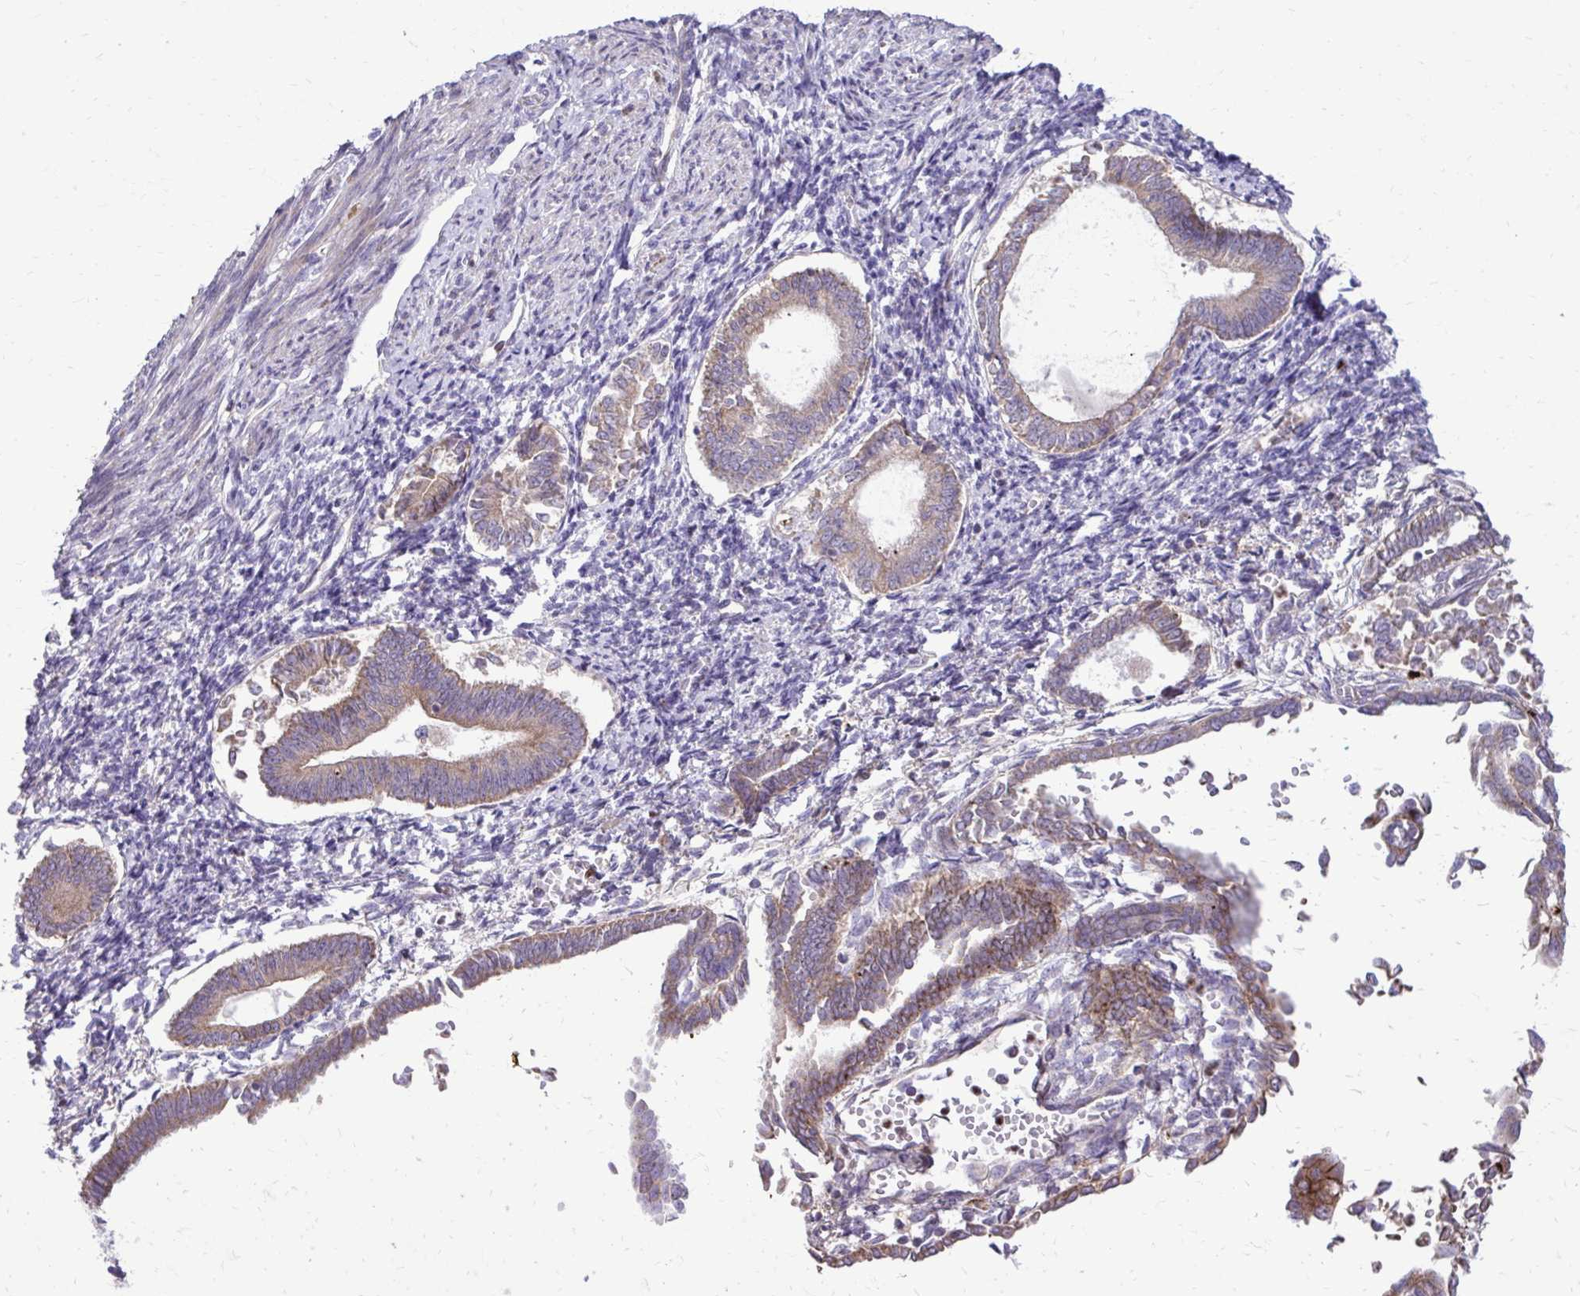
{"staining": {"intensity": "weak", "quantity": "25%-75%", "location": "cytoplasmic/membranous"}, "tissue": "endometrial cancer", "cell_type": "Tumor cells", "image_type": "cancer", "snomed": [{"axis": "morphology", "description": "Adenocarcinoma, NOS"}, {"axis": "topography", "description": "Endometrium"}], "caption": "Protein expression analysis of human adenocarcinoma (endometrial) reveals weak cytoplasmic/membranous expression in approximately 25%-75% of tumor cells. The staining was performed using DAB to visualize the protein expression in brown, while the nuclei were stained in blue with hematoxylin (Magnification: 20x).", "gene": "ABCC3", "patient": {"sex": "female", "age": 65}}